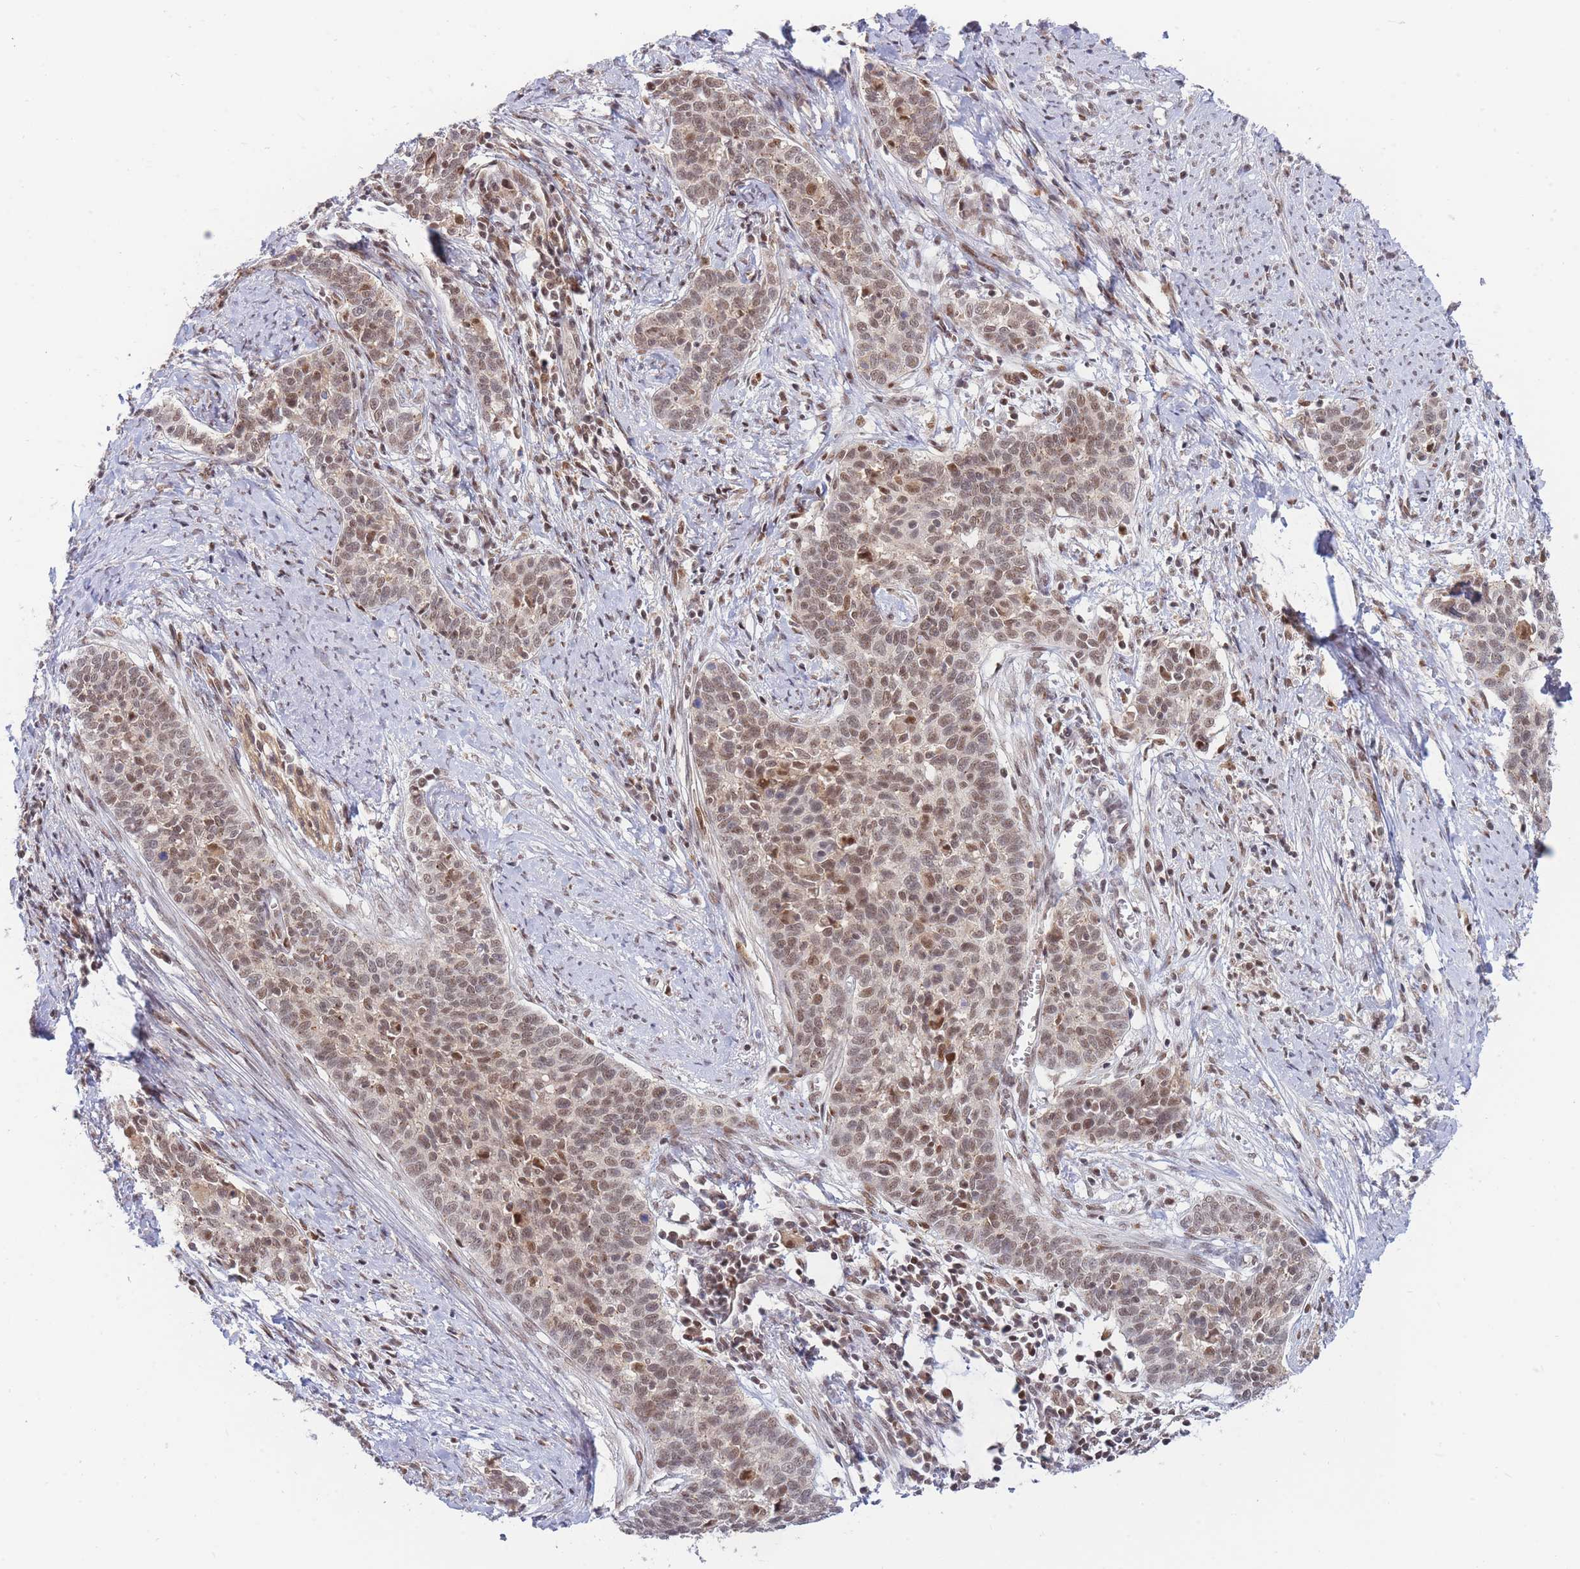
{"staining": {"intensity": "moderate", "quantity": ">75%", "location": "cytoplasmic/membranous,nuclear"}, "tissue": "cervical cancer", "cell_type": "Tumor cells", "image_type": "cancer", "snomed": [{"axis": "morphology", "description": "Squamous cell carcinoma, NOS"}, {"axis": "topography", "description": "Cervix"}], "caption": "A brown stain shows moderate cytoplasmic/membranous and nuclear staining of a protein in cervical squamous cell carcinoma tumor cells.", "gene": "BOD1L1", "patient": {"sex": "female", "age": 39}}